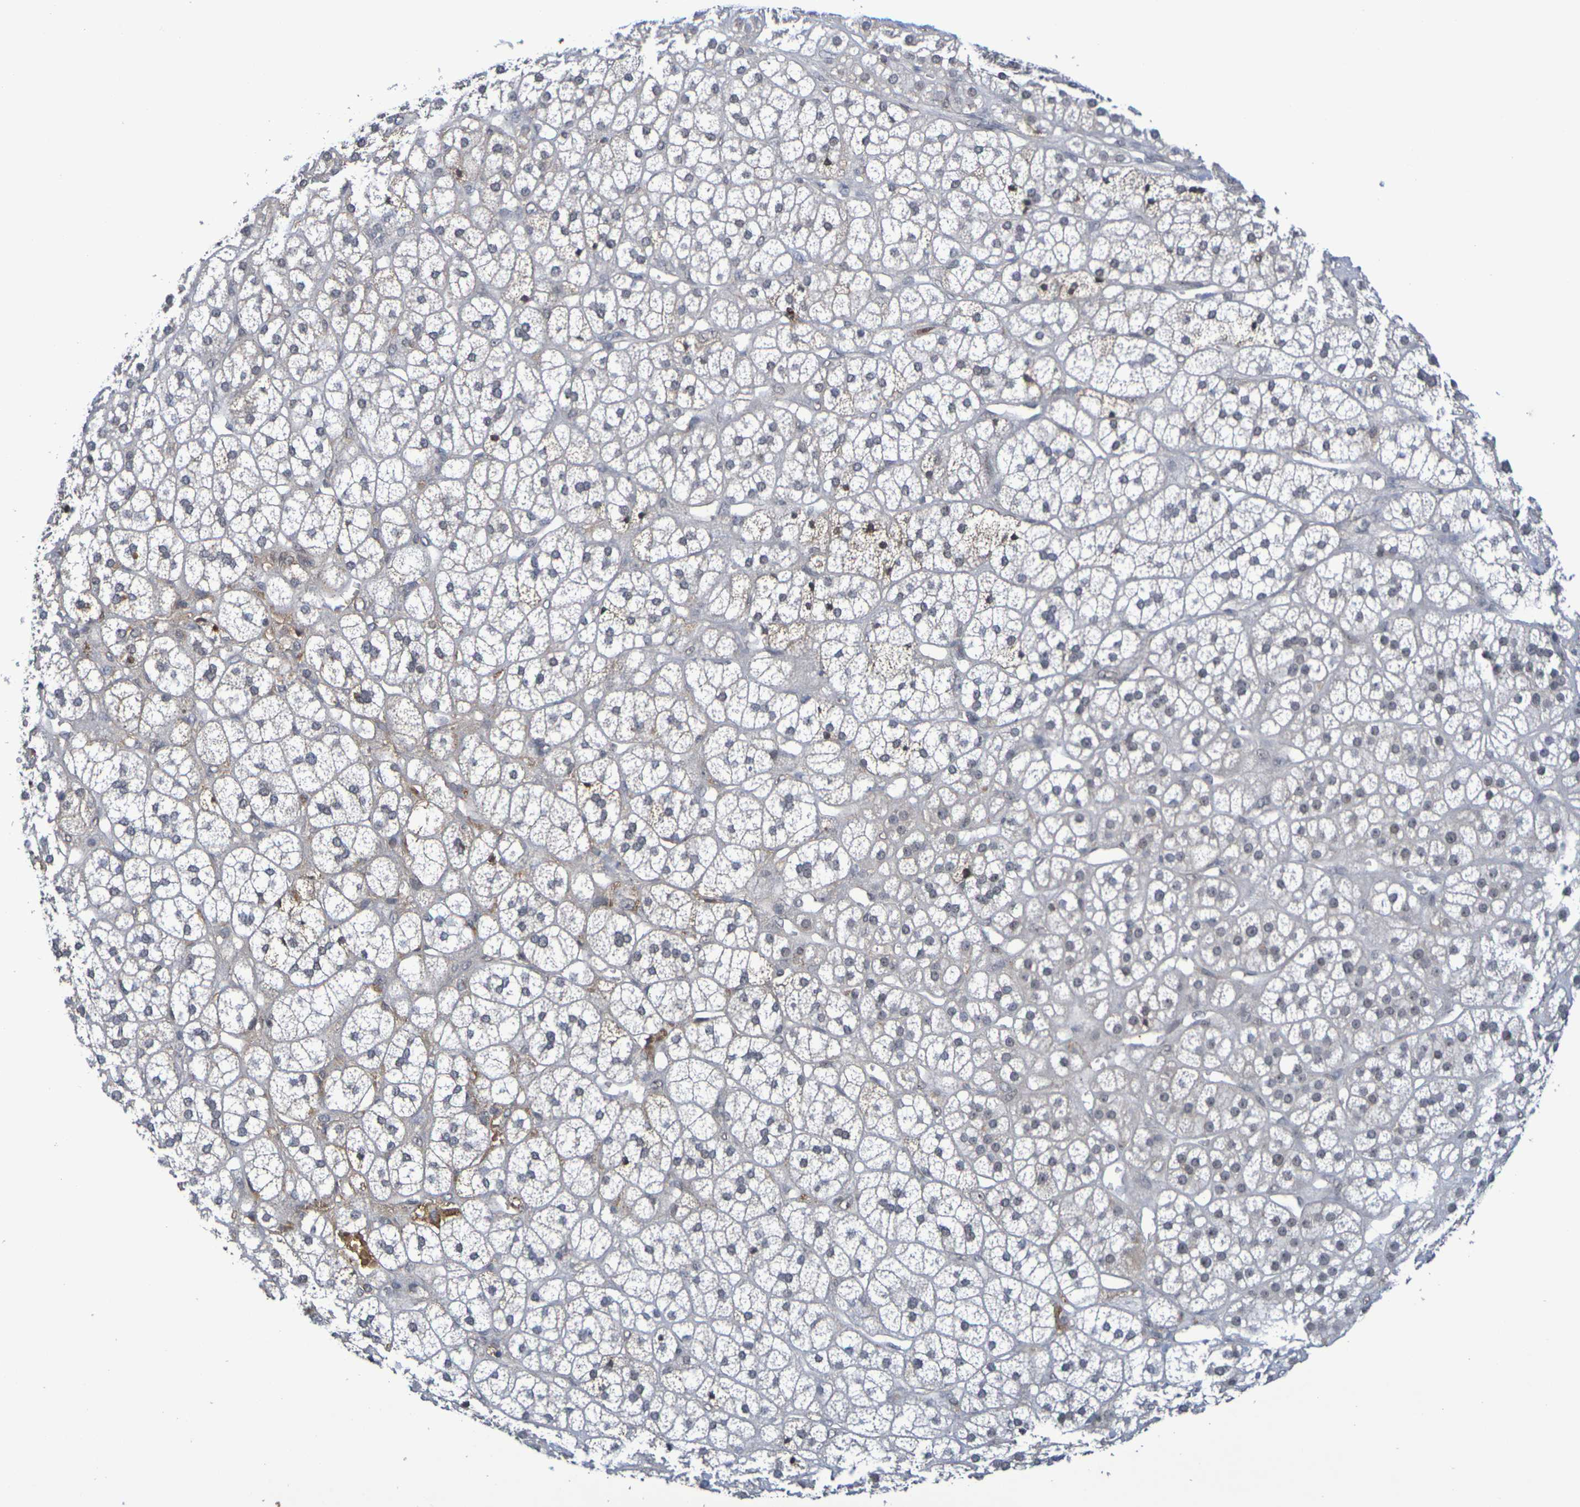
{"staining": {"intensity": "moderate", "quantity": "<25%", "location": "cytoplasmic/membranous,nuclear"}, "tissue": "adrenal gland", "cell_type": "Glandular cells", "image_type": "normal", "snomed": [{"axis": "morphology", "description": "Normal tissue, NOS"}, {"axis": "topography", "description": "Adrenal gland"}], "caption": "High-magnification brightfield microscopy of normal adrenal gland stained with DAB (brown) and counterstained with hematoxylin (blue). glandular cells exhibit moderate cytoplasmic/membranous,nuclear expression is seen in about<25% of cells.", "gene": "TERF2", "patient": {"sex": "male", "age": 56}}